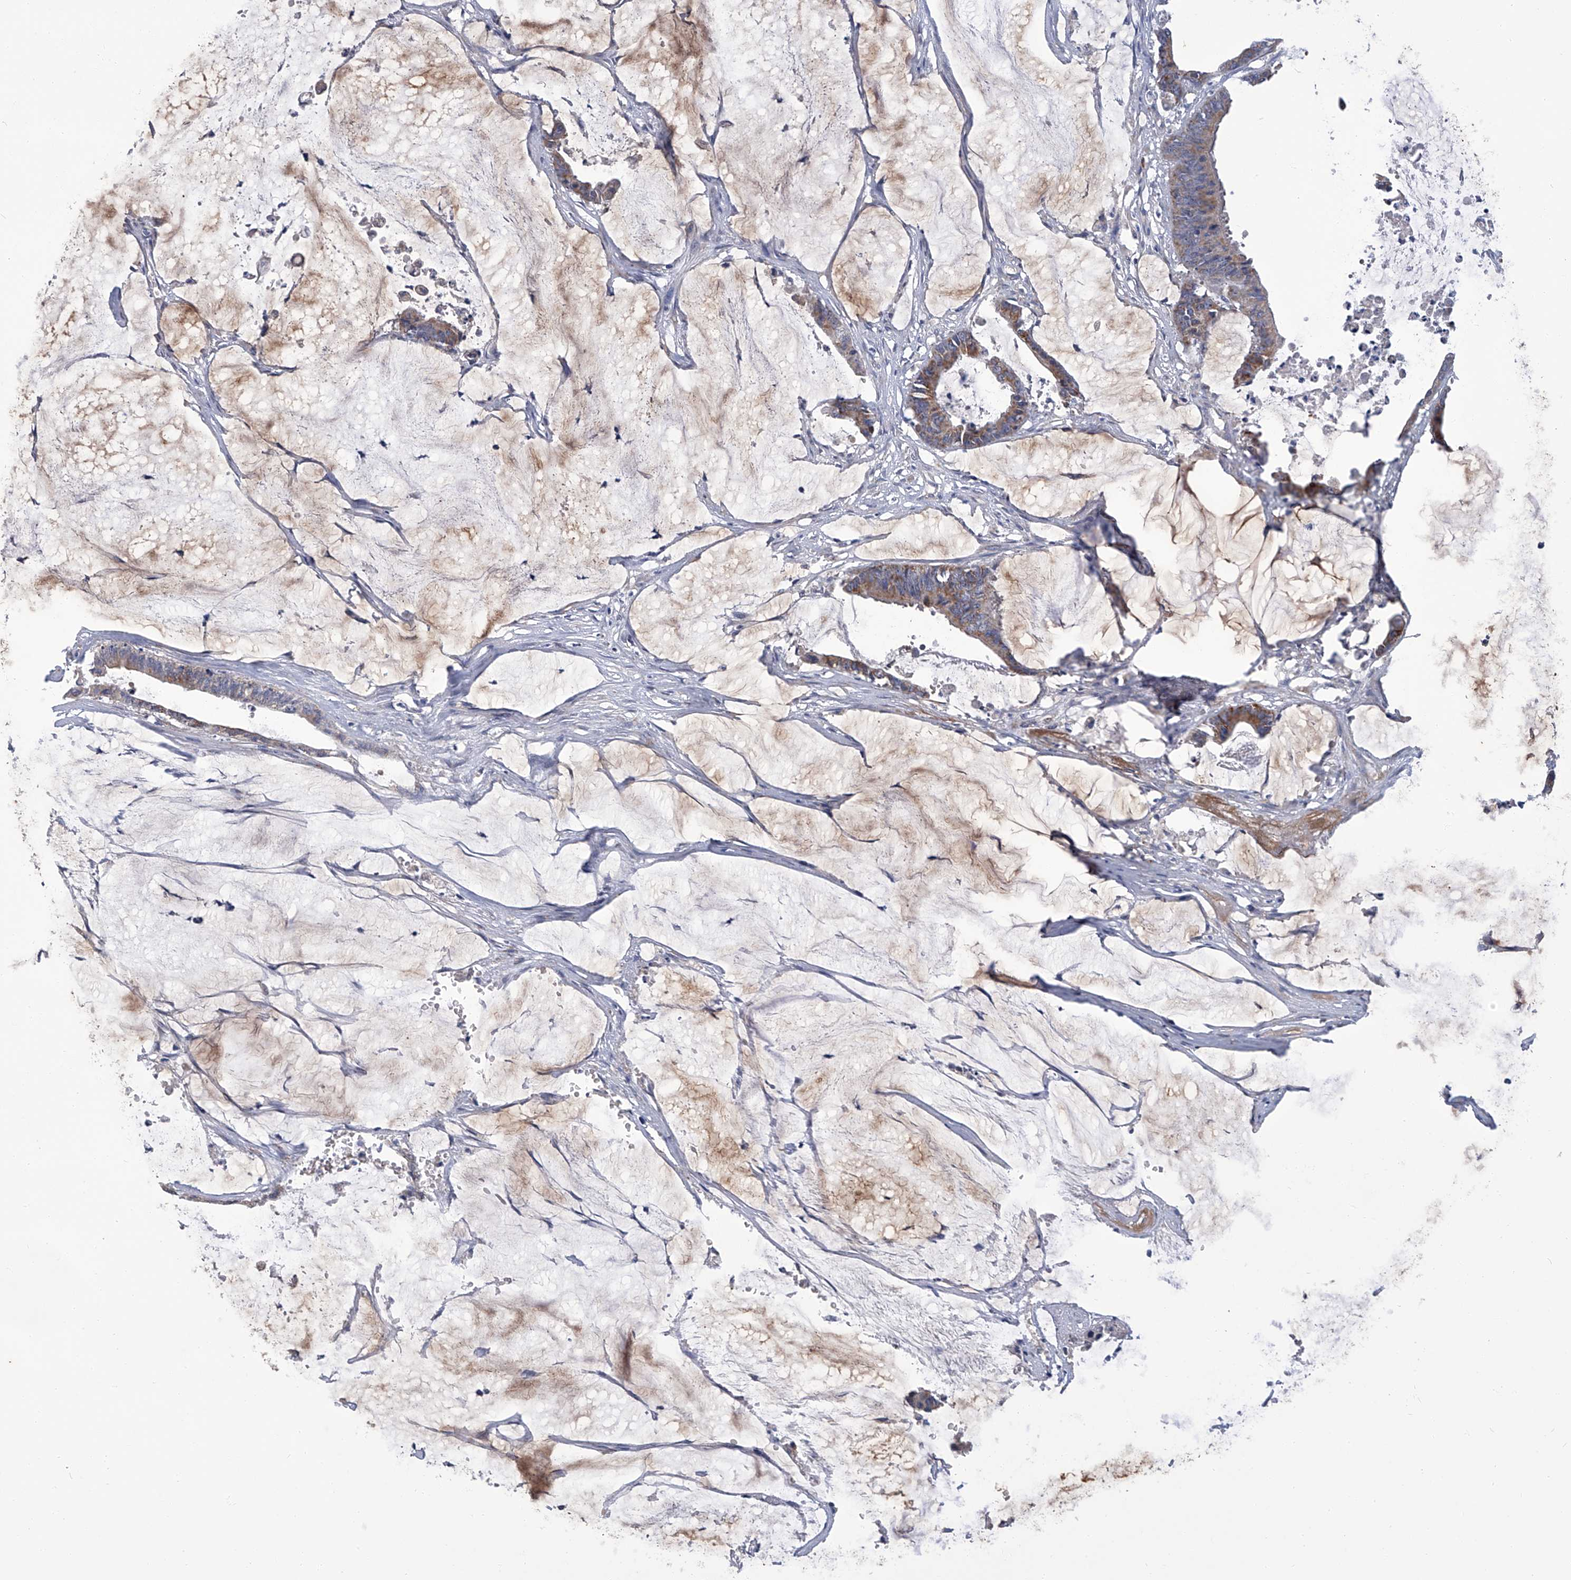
{"staining": {"intensity": "weak", "quantity": ">75%", "location": "cytoplasmic/membranous"}, "tissue": "colorectal cancer", "cell_type": "Tumor cells", "image_type": "cancer", "snomed": [{"axis": "morphology", "description": "Adenocarcinoma, NOS"}, {"axis": "topography", "description": "Rectum"}], "caption": "Brown immunohistochemical staining in adenocarcinoma (colorectal) demonstrates weak cytoplasmic/membranous staining in about >75% of tumor cells. (Brightfield microscopy of DAB IHC at high magnification).", "gene": "OAT", "patient": {"sex": "female", "age": 66}}